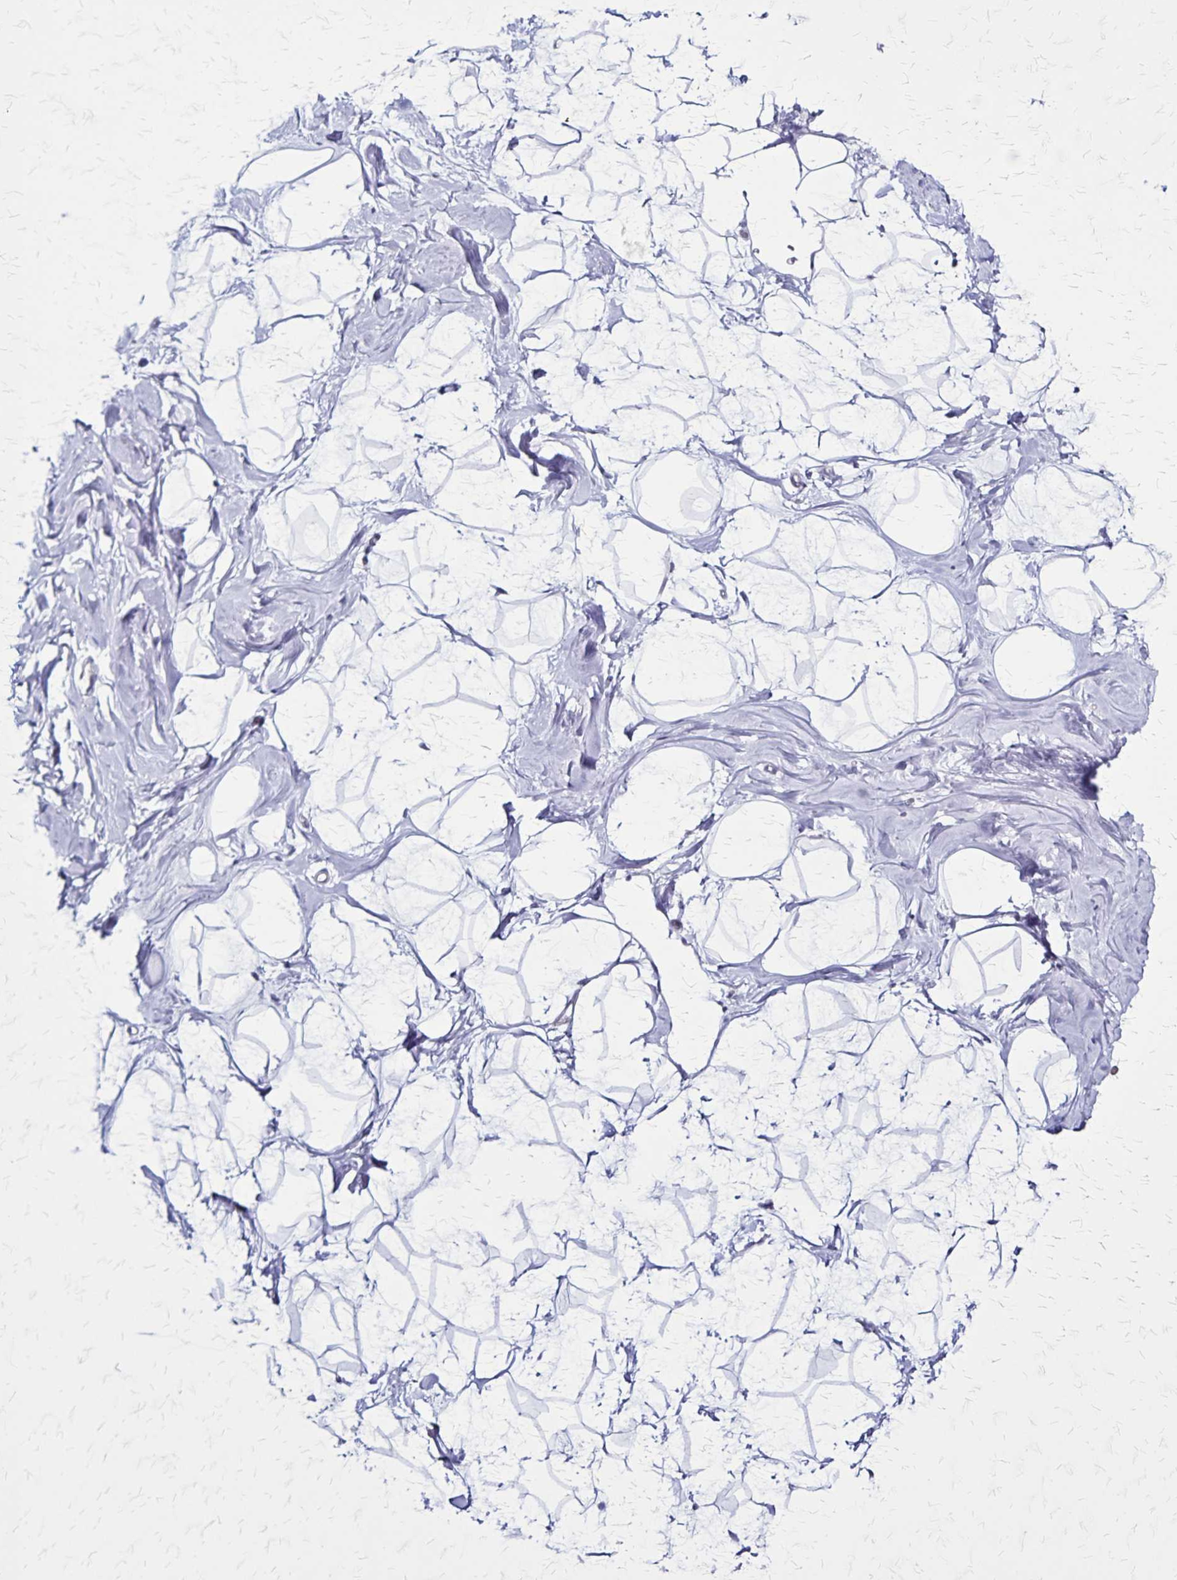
{"staining": {"intensity": "negative", "quantity": "none", "location": "none"}, "tissue": "breast", "cell_type": "Adipocytes", "image_type": "normal", "snomed": [{"axis": "morphology", "description": "Normal tissue, NOS"}, {"axis": "topography", "description": "Breast"}], "caption": "Immunohistochemical staining of benign breast demonstrates no significant expression in adipocytes. (Immunohistochemistry, brightfield microscopy, high magnification).", "gene": "PLXNA4", "patient": {"sex": "female", "age": 32}}